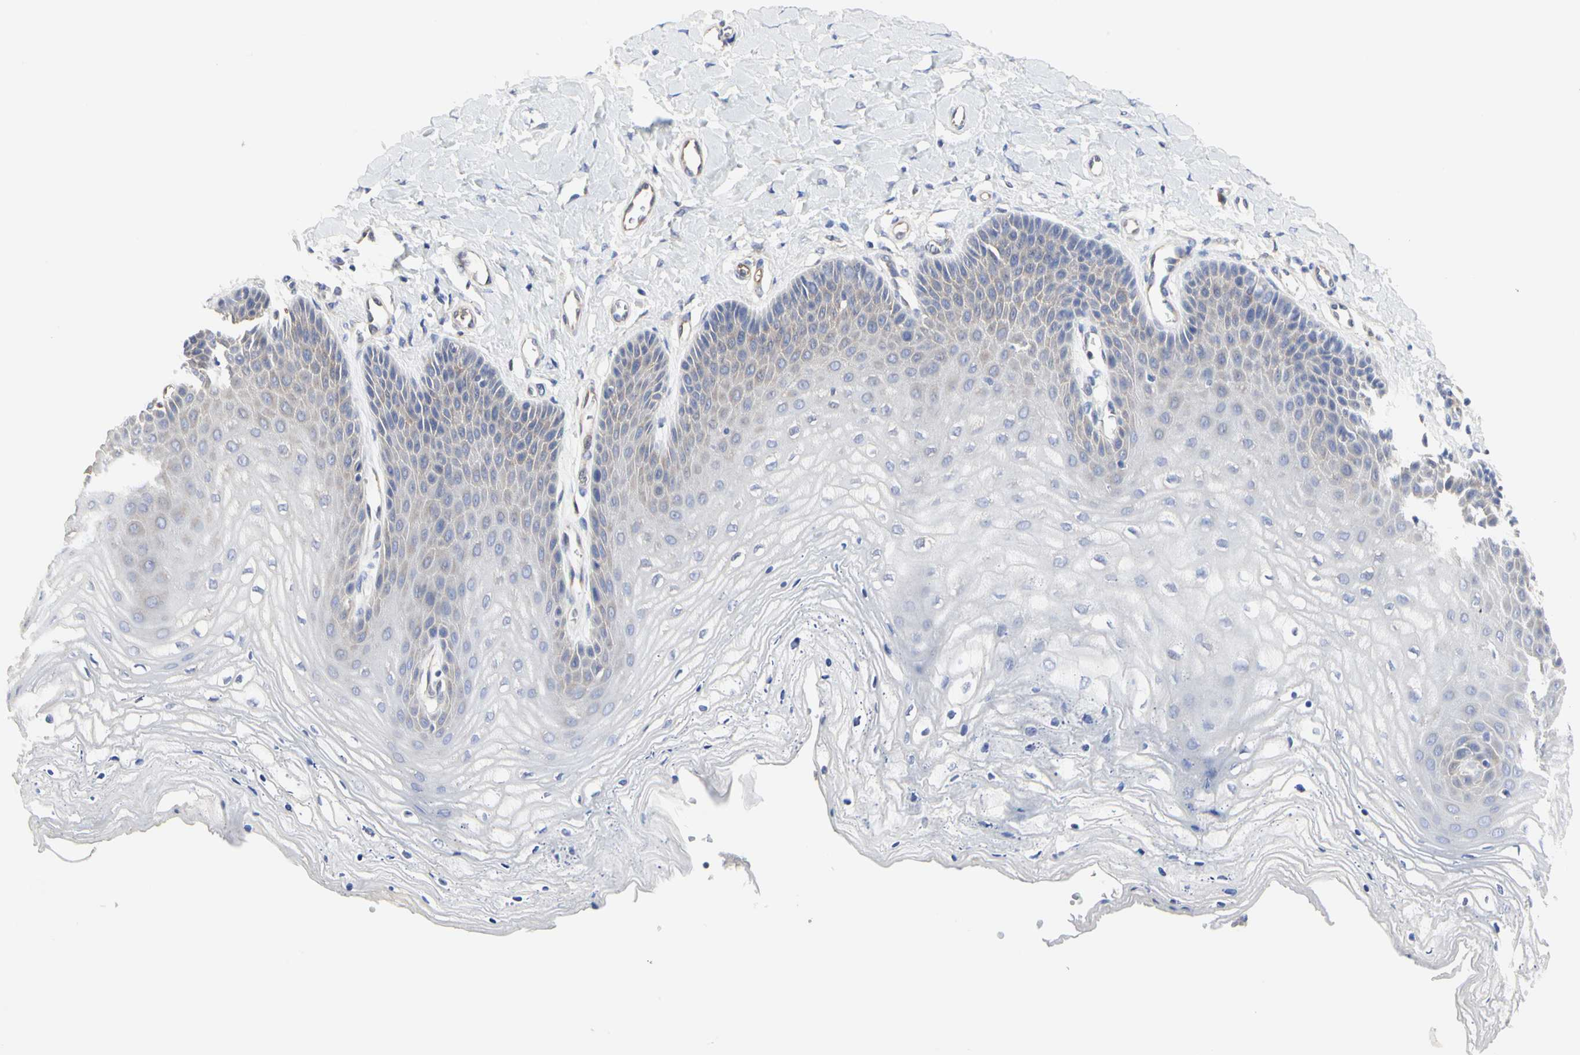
{"staining": {"intensity": "weak", "quantity": "<25%", "location": "cytoplasmic/membranous"}, "tissue": "vagina", "cell_type": "Squamous epithelial cells", "image_type": "normal", "snomed": [{"axis": "morphology", "description": "Normal tissue, NOS"}, {"axis": "topography", "description": "Vagina"}], "caption": "High magnification brightfield microscopy of benign vagina stained with DAB (3,3'-diaminobenzidine) (brown) and counterstained with hematoxylin (blue): squamous epithelial cells show no significant expression.", "gene": "C3orf52", "patient": {"sex": "female", "age": 68}}